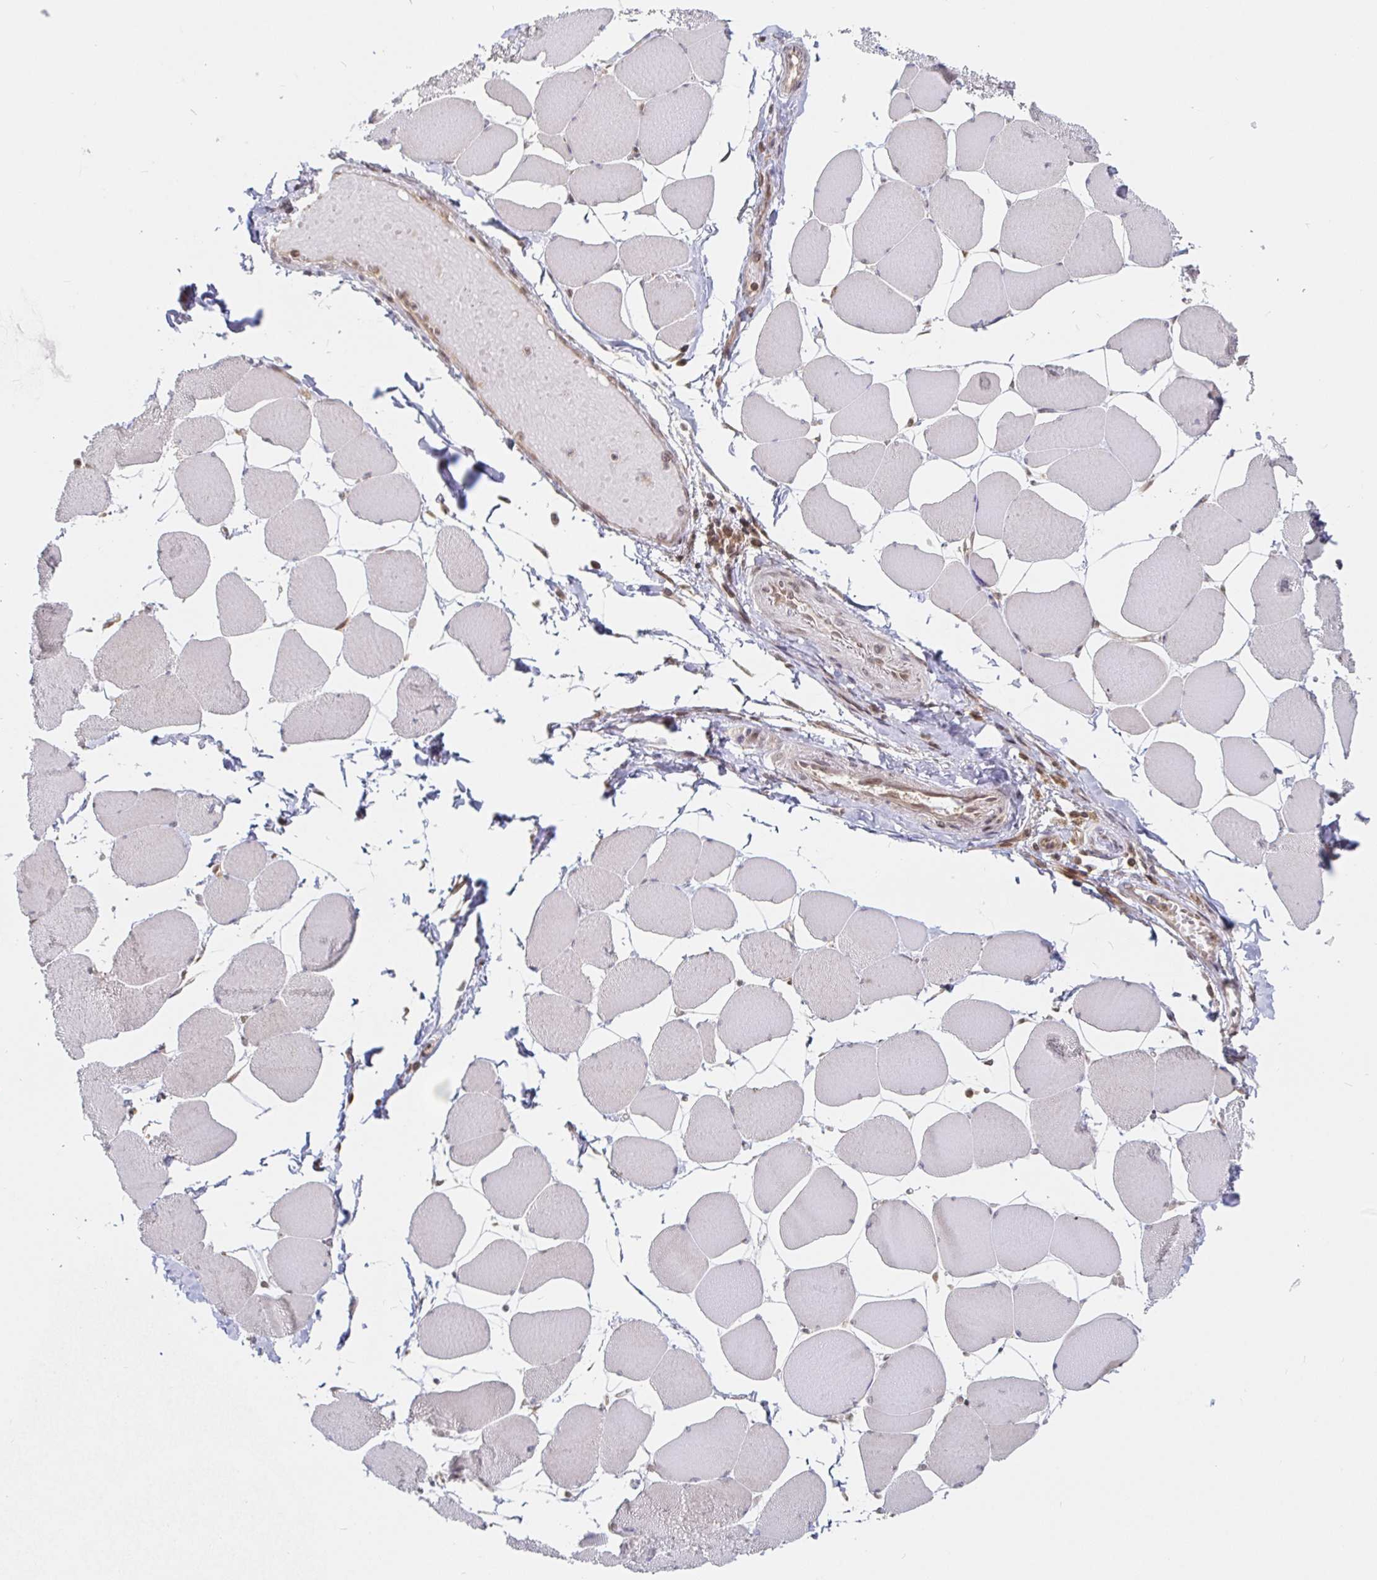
{"staining": {"intensity": "weak", "quantity": "<25%", "location": "cytoplasmic/membranous"}, "tissue": "skeletal muscle", "cell_type": "Myocytes", "image_type": "normal", "snomed": [{"axis": "morphology", "description": "Normal tissue, NOS"}, {"axis": "topography", "description": "Skeletal muscle"}], "caption": "A micrograph of skeletal muscle stained for a protein reveals no brown staining in myocytes.", "gene": "ALG1L2", "patient": {"sex": "female", "age": 75}}